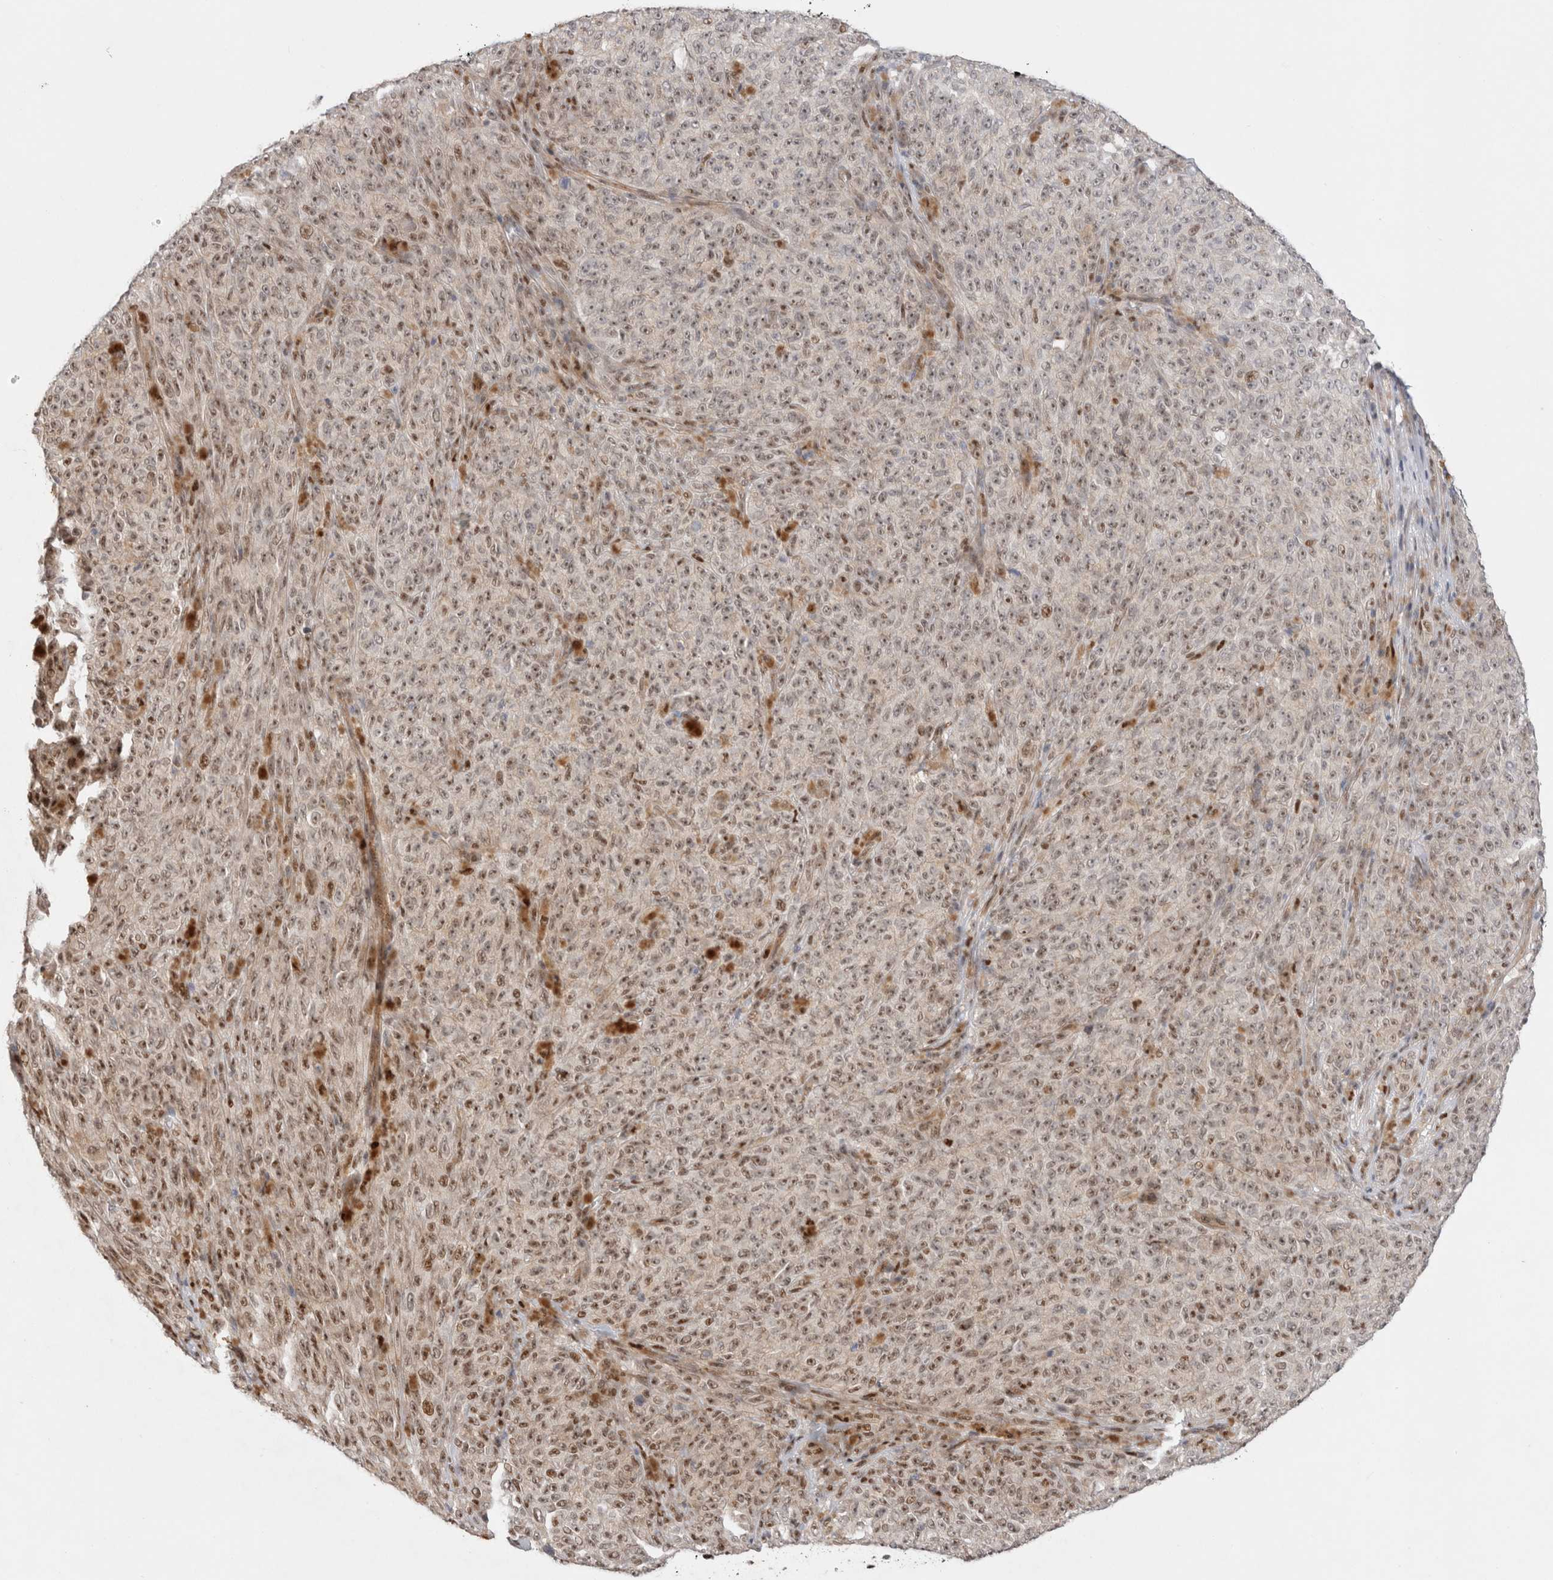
{"staining": {"intensity": "weak", "quantity": ">75%", "location": "nuclear"}, "tissue": "melanoma", "cell_type": "Tumor cells", "image_type": "cancer", "snomed": [{"axis": "morphology", "description": "Malignant melanoma, NOS"}, {"axis": "topography", "description": "Skin"}], "caption": "Malignant melanoma was stained to show a protein in brown. There is low levels of weak nuclear positivity in about >75% of tumor cells.", "gene": "TCF4", "patient": {"sex": "female", "age": 82}}